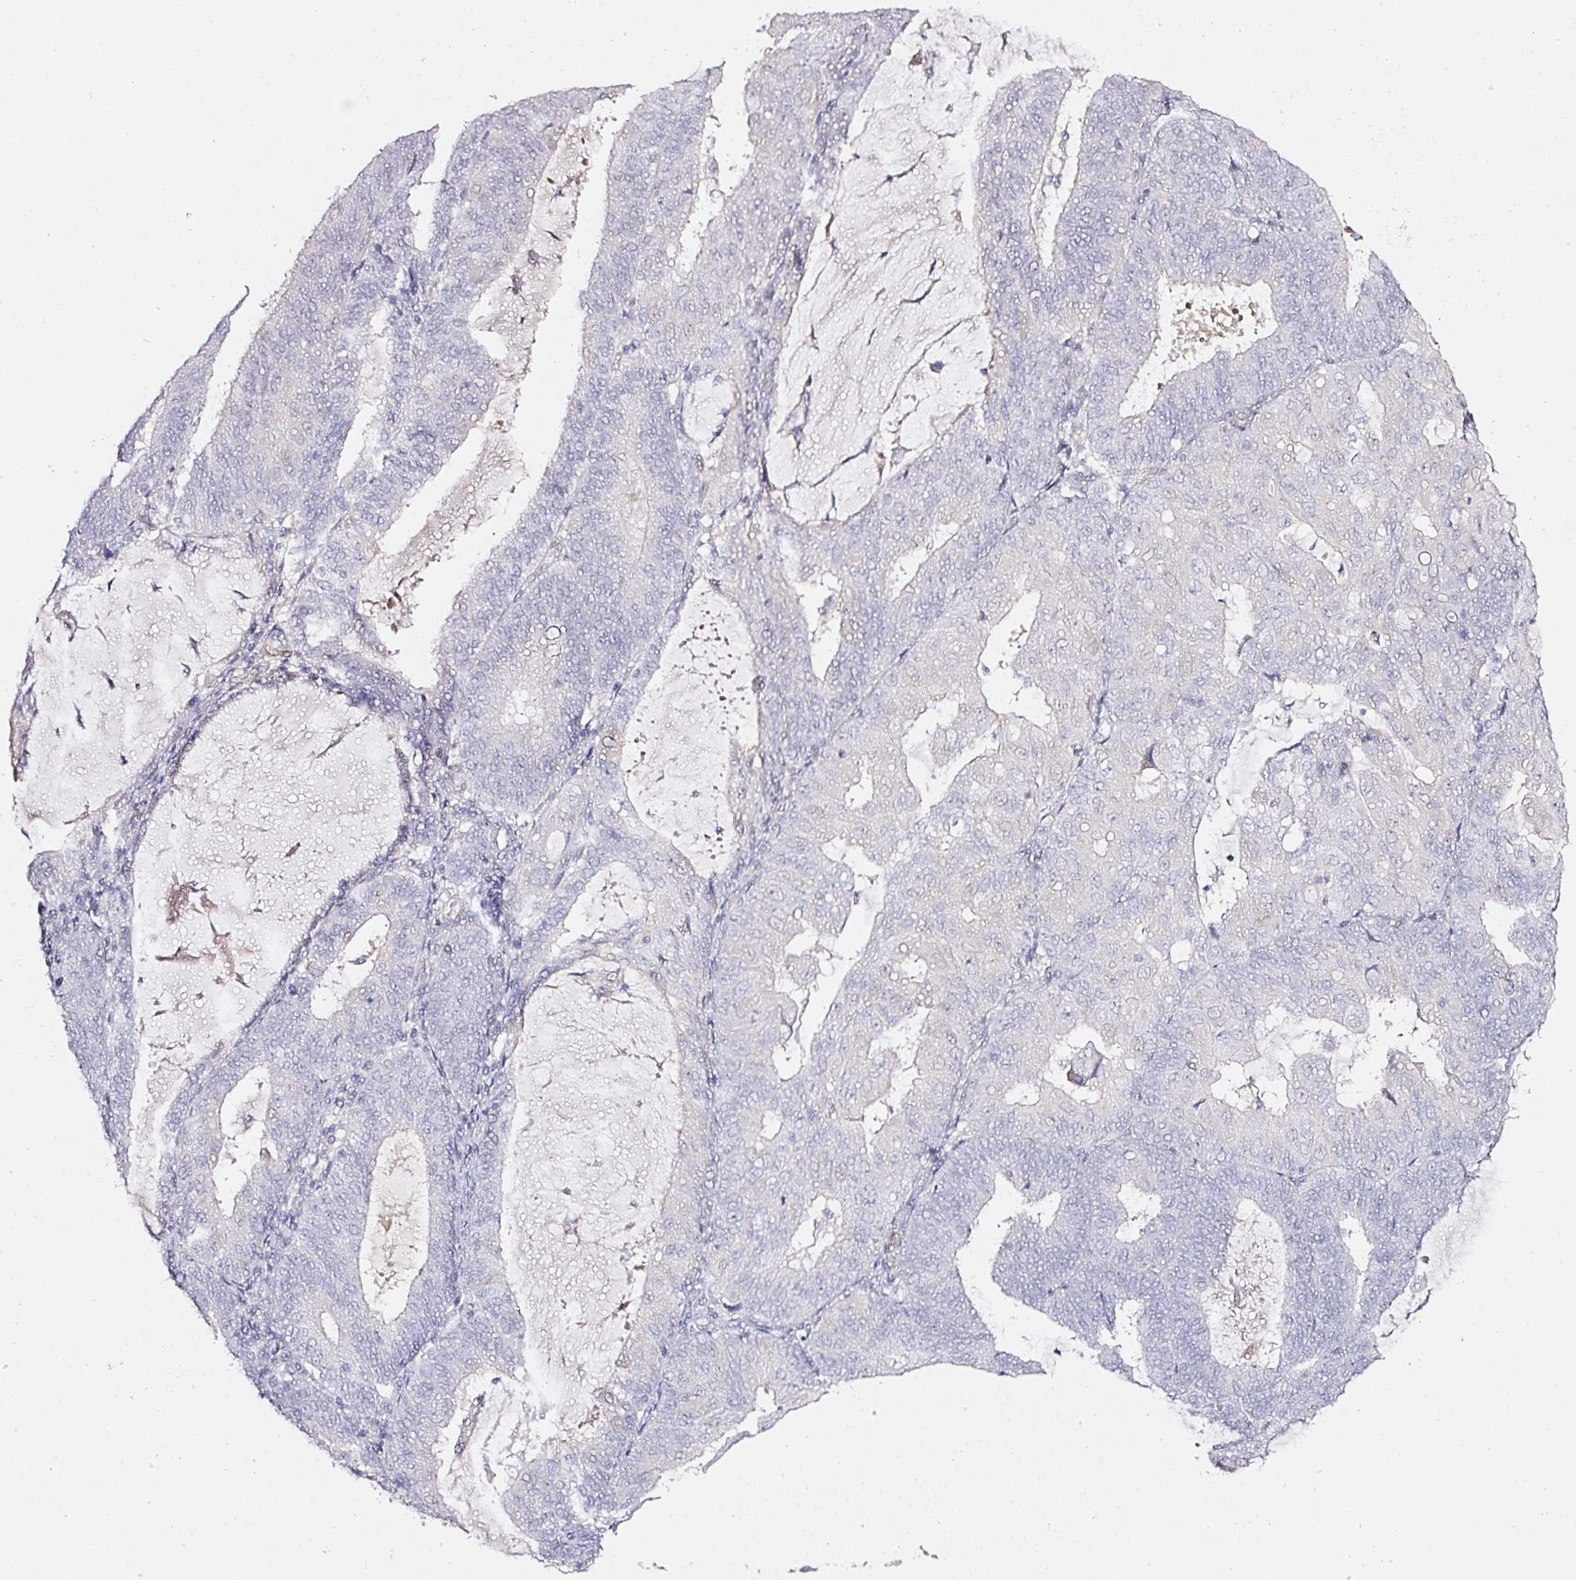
{"staining": {"intensity": "negative", "quantity": "none", "location": "none"}, "tissue": "endometrial cancer", "cell_type": "Tumor cells", "image_type": "cancer", "snomed": [{"axis": "morphology", "description": "Adenocarcinoma, NOS"}, {"axis": "topography", "description": "Endometrium"}], "caption": "Tumor cells show no significant protein staining in adenocarcinoma (endometrial).", "gene": "TOGARAM1", "patient": {"sex": "female", "age": 81}}